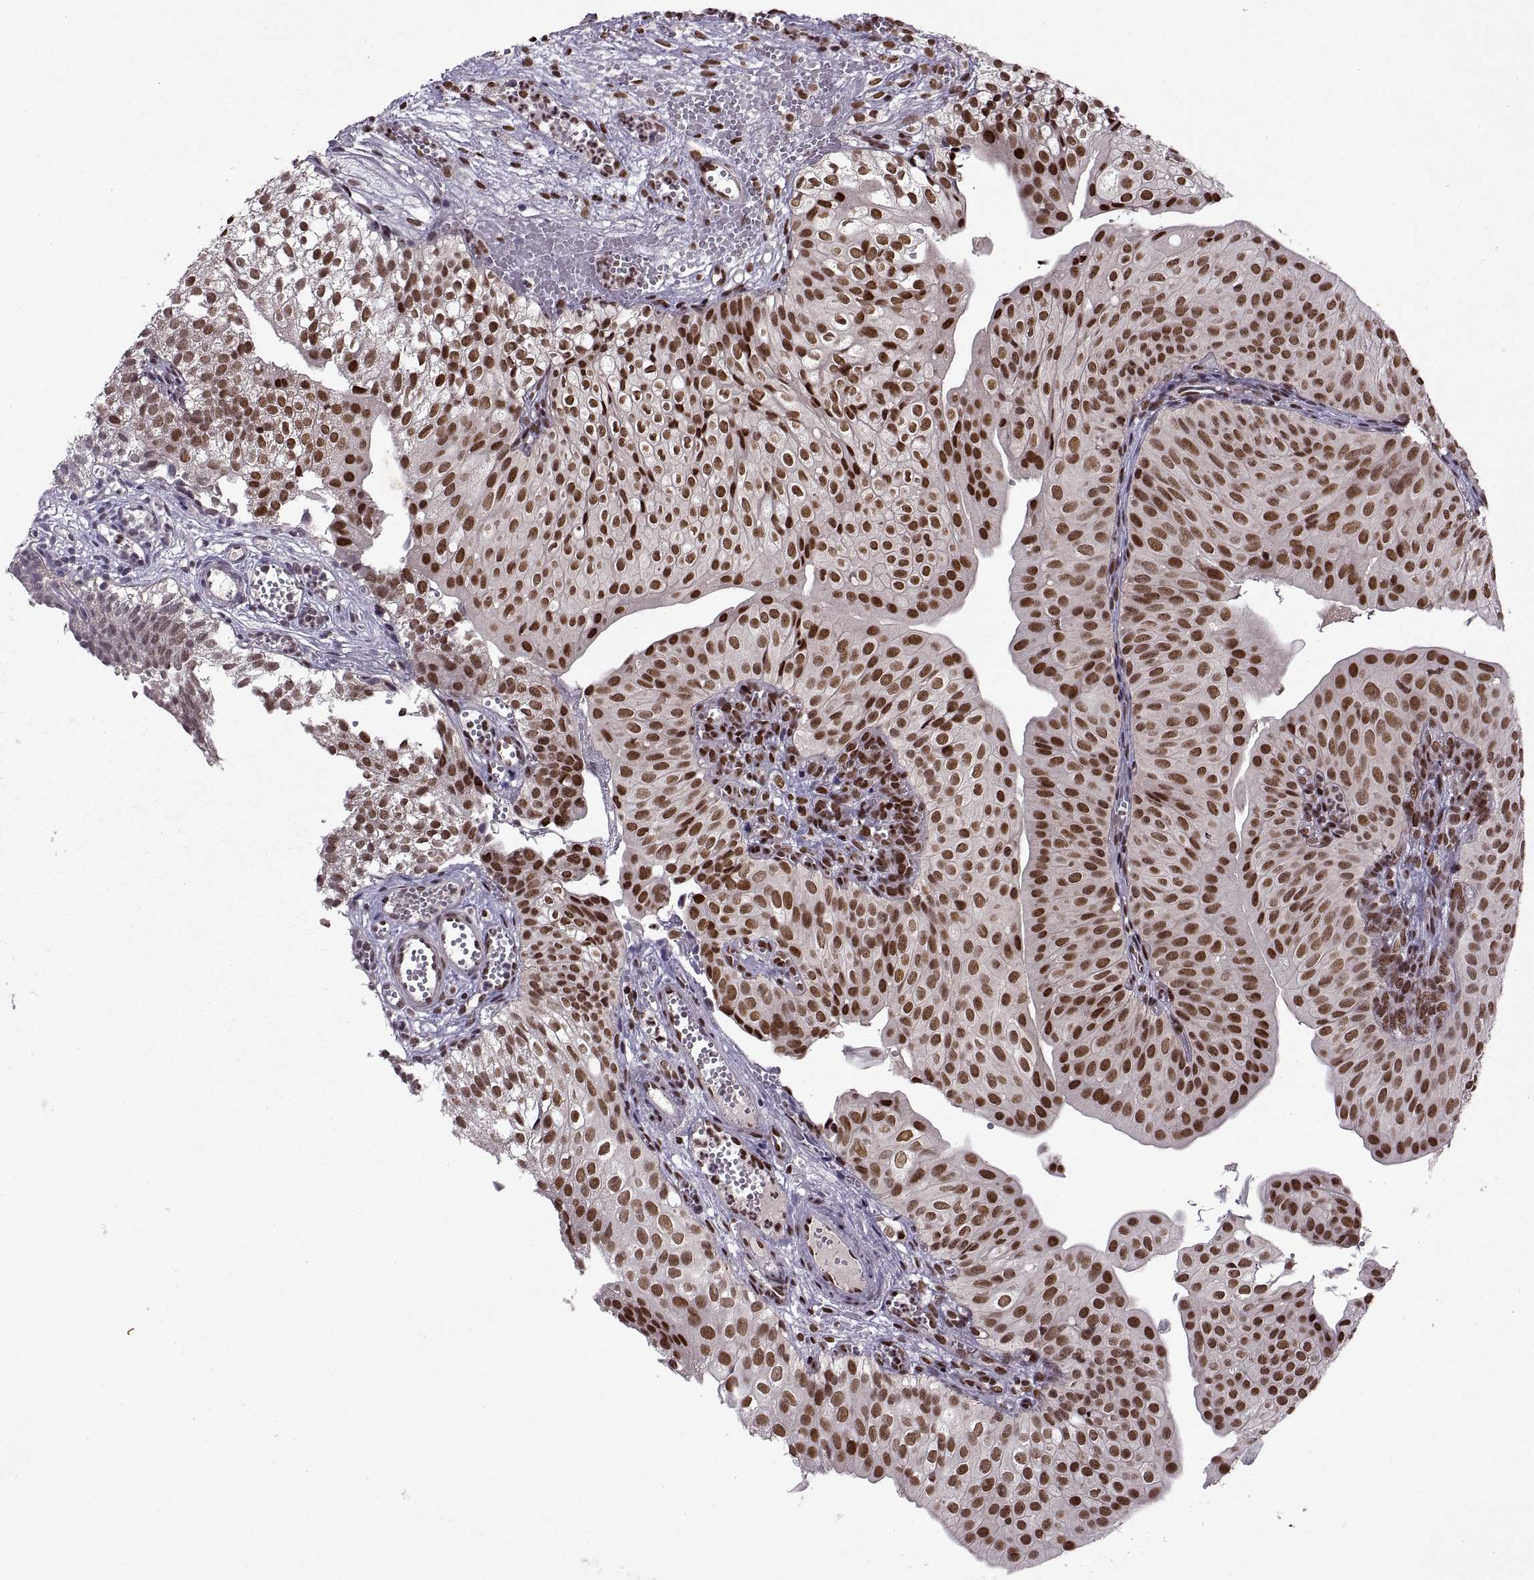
{"staining": {"intensity": "strong", "quantity": ">75%", "location": "nuclear"}, "tissue": "urothelial cancer", "cell_type": "Tumor cells", "image_type": "cancer", "snomed": [{"axis": "morphology", "description": "Urothelial carcinoma, Low grade"}, {"axis": "topography", "description": "Urinary bladder"}], "caption": "Immunohistochemical staining of urothelial cancer reveals strong nuclear protein staining in about >75% of tumor cells.", "gene": "MT1E", "patient": {"sex": "male", "age": 72}}